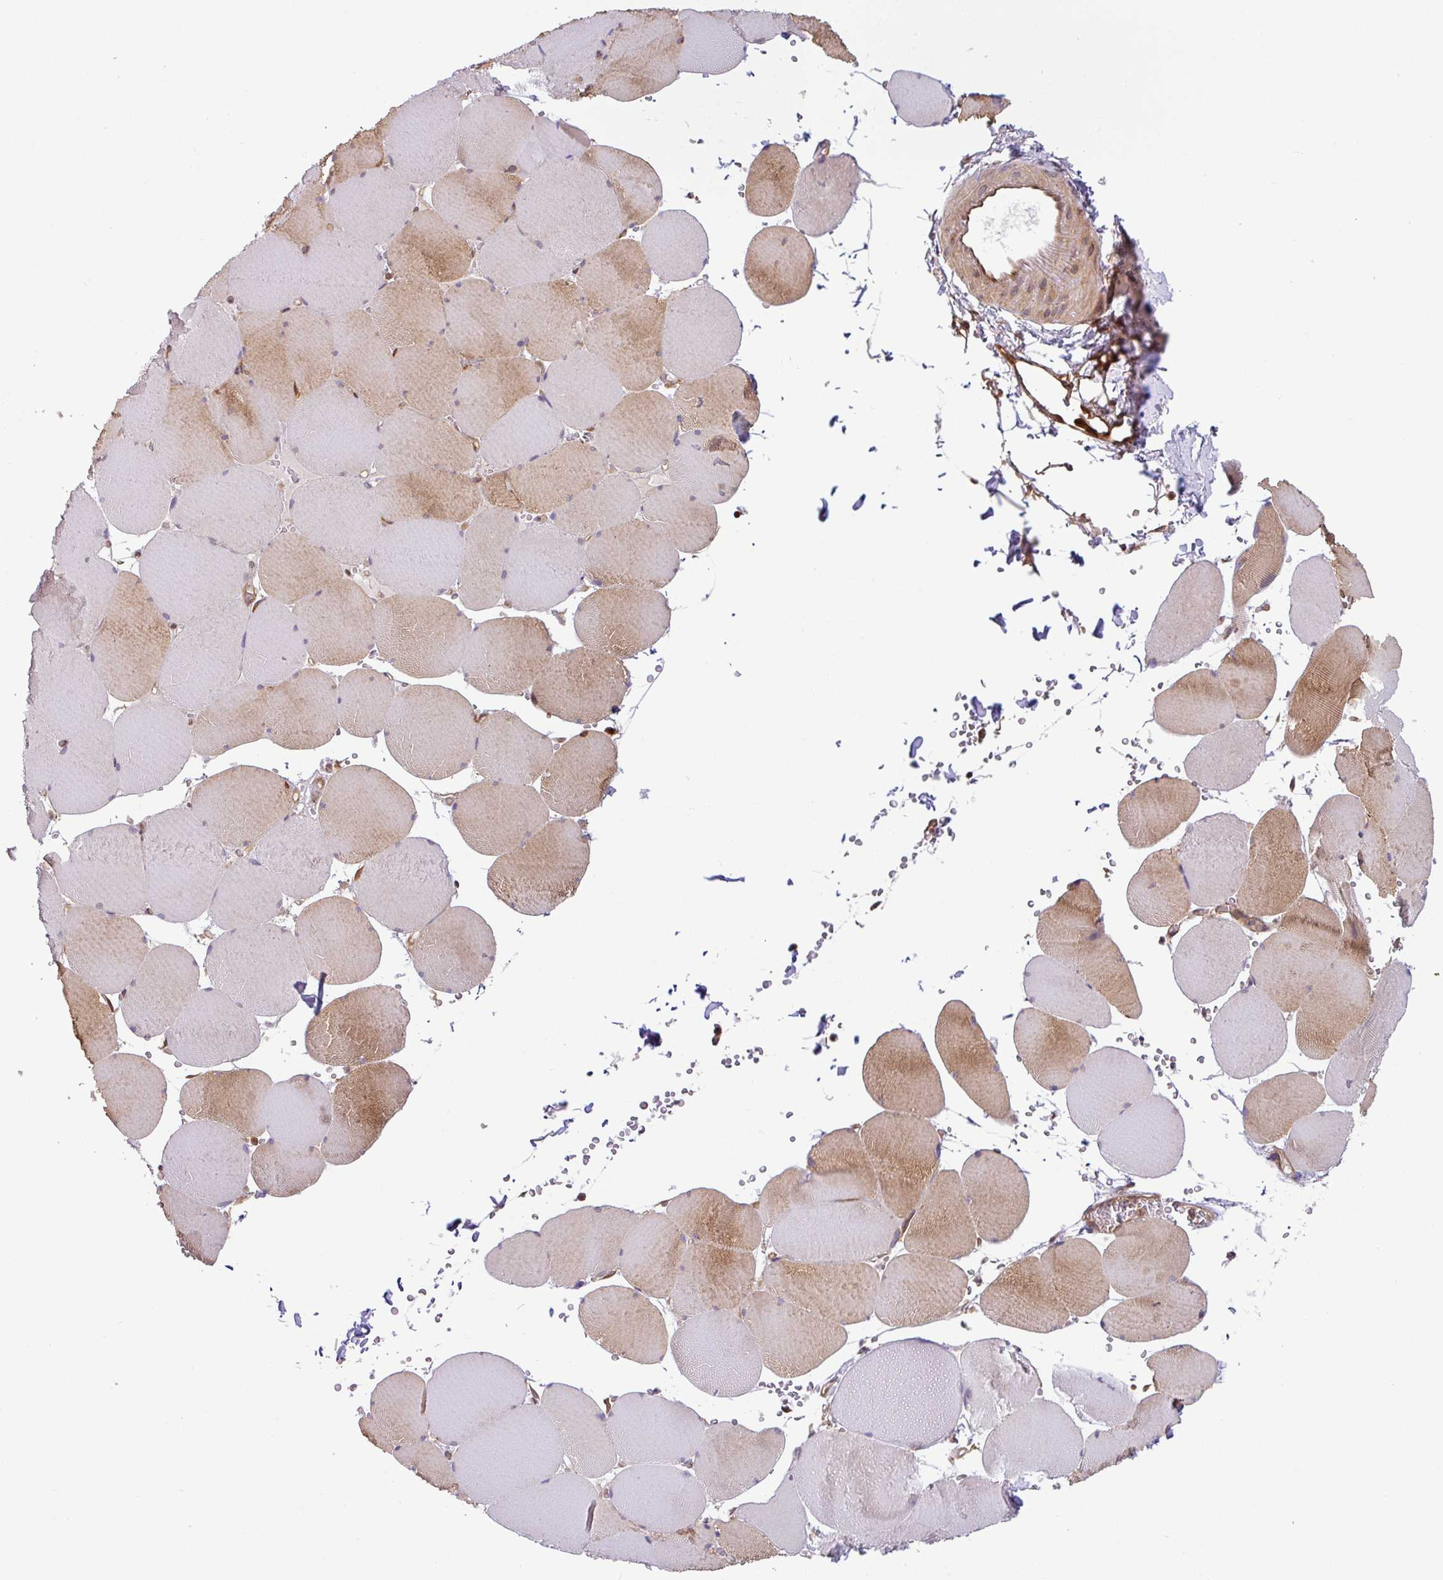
{"staining": {"intensity": "moderate", "quantity": "25%-75%", "location": "cytoplasmic/membranous"}, "tissue": "skeletal muscle", "cell_type": "Myocytes", "image_type": "normal", "snomed": [{"axis": "morphology", "description": "Normal tissue, NOS"}, {"axis": "topography", "description": "Skeletal muscle"}, {"axis": "topography", "description": "Head-Neck"}], "caption": "DAB (3,3'-diaminobenzidine) immunohistochemical staining of unremarkable human skeletal muscle exhibits moderate cytoplasmic/membranous protein positivity in about 25%-75% of myocytes. (Brightfield microscopy of DAB IHC at high magnification).", "gene": "SHB", "patient": {"sex": "male", "age": 66}}